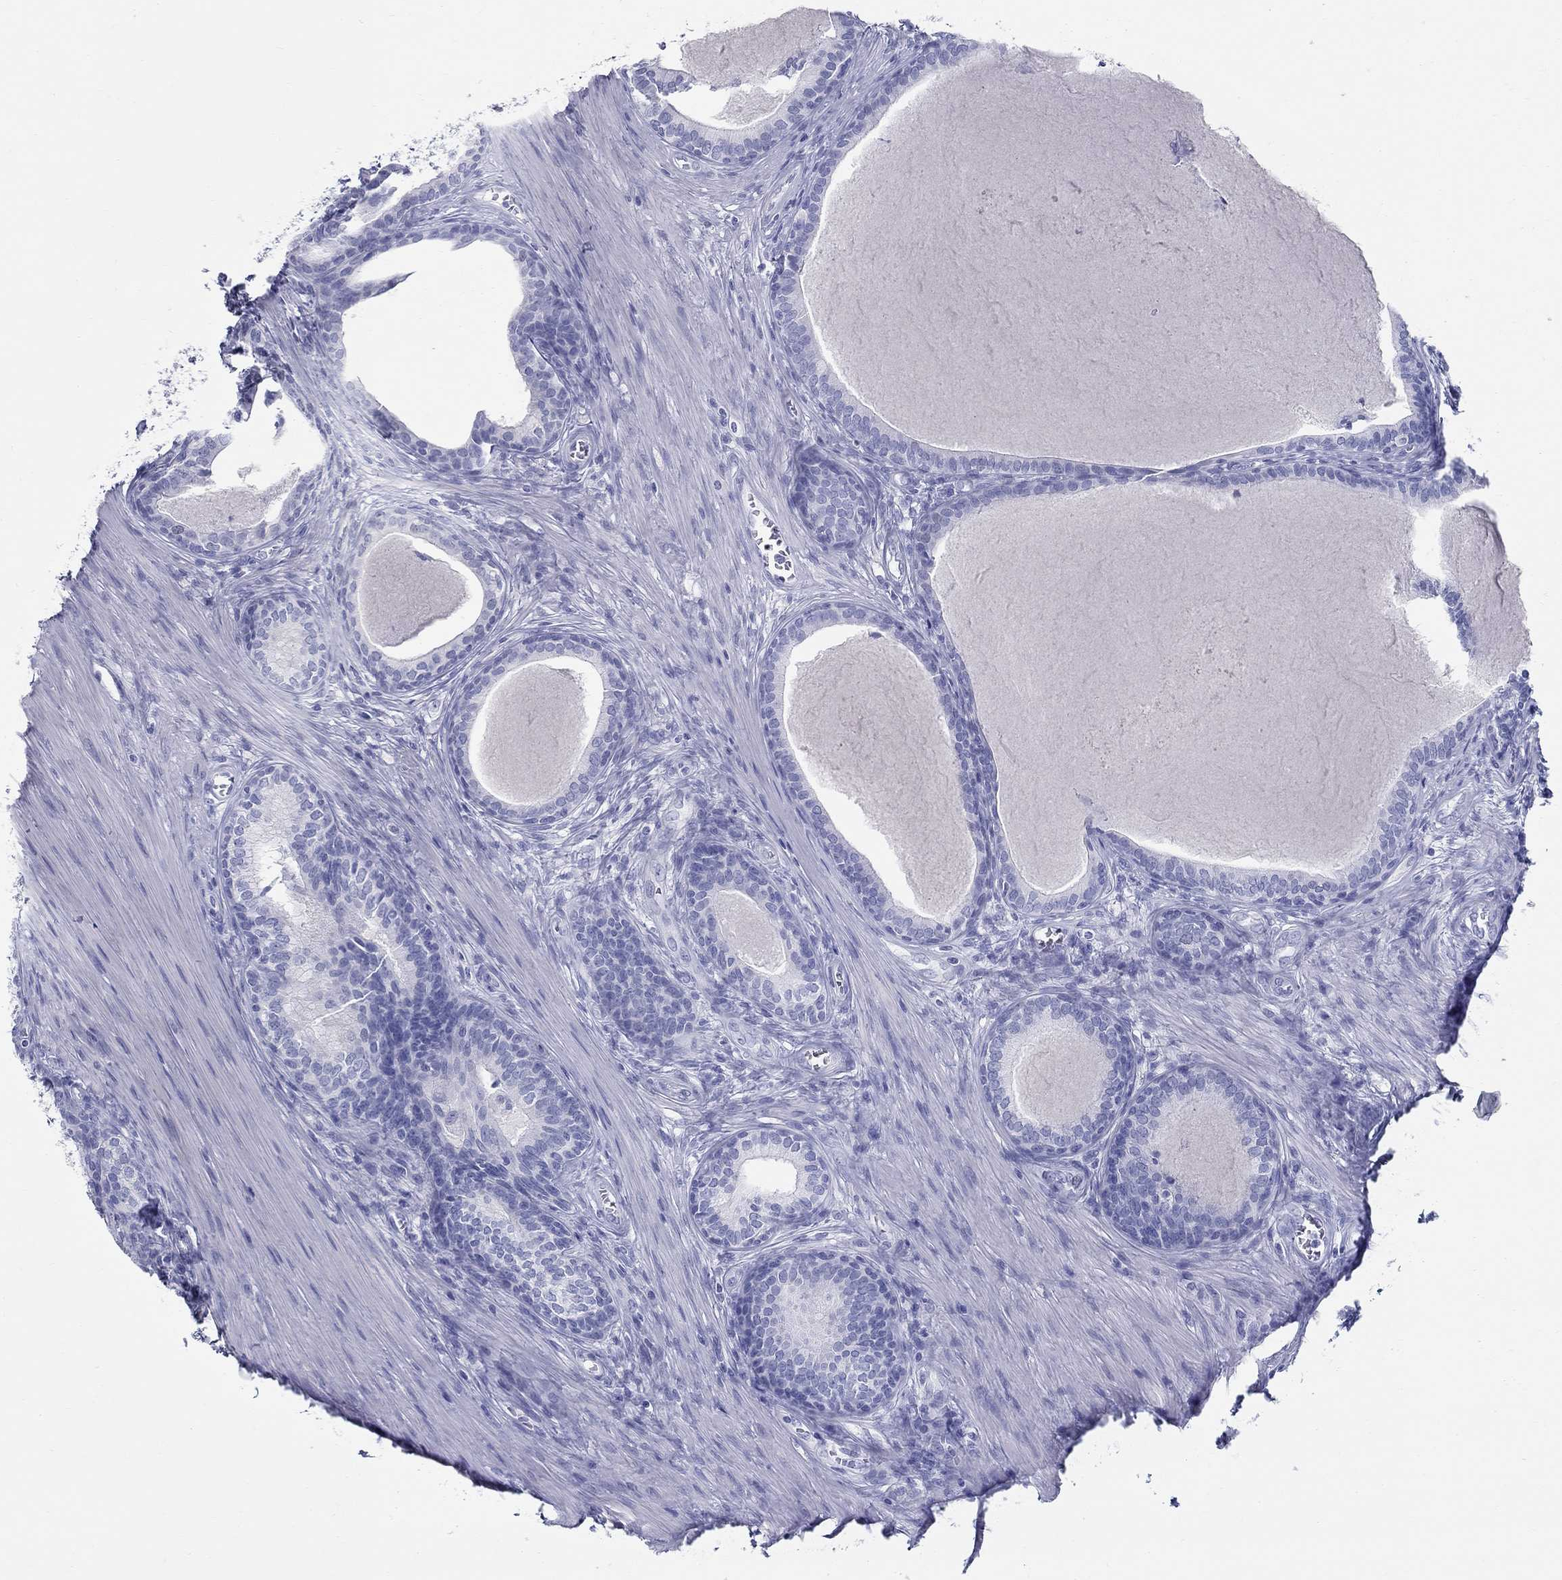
{"staining": {"intensity": "negative", "quantity": "none", "location": "none"}, "tissue": "prostate", "cell_type": "Glandular cells", "image_type": "normal", "snomed": [{"axis": "morphology", "description": "Normal tissue, NOS"}, {"axis": "topography", "description": "Prostate"}], "caption": "The IHC histopathology image has no significant staining in glandular cells of prostate. (Immunohistochemistry (ihc), brightfield microscopy, high magnification).", "gene": "LAMP5", "patient": {"sex": "male", "age": 65}}